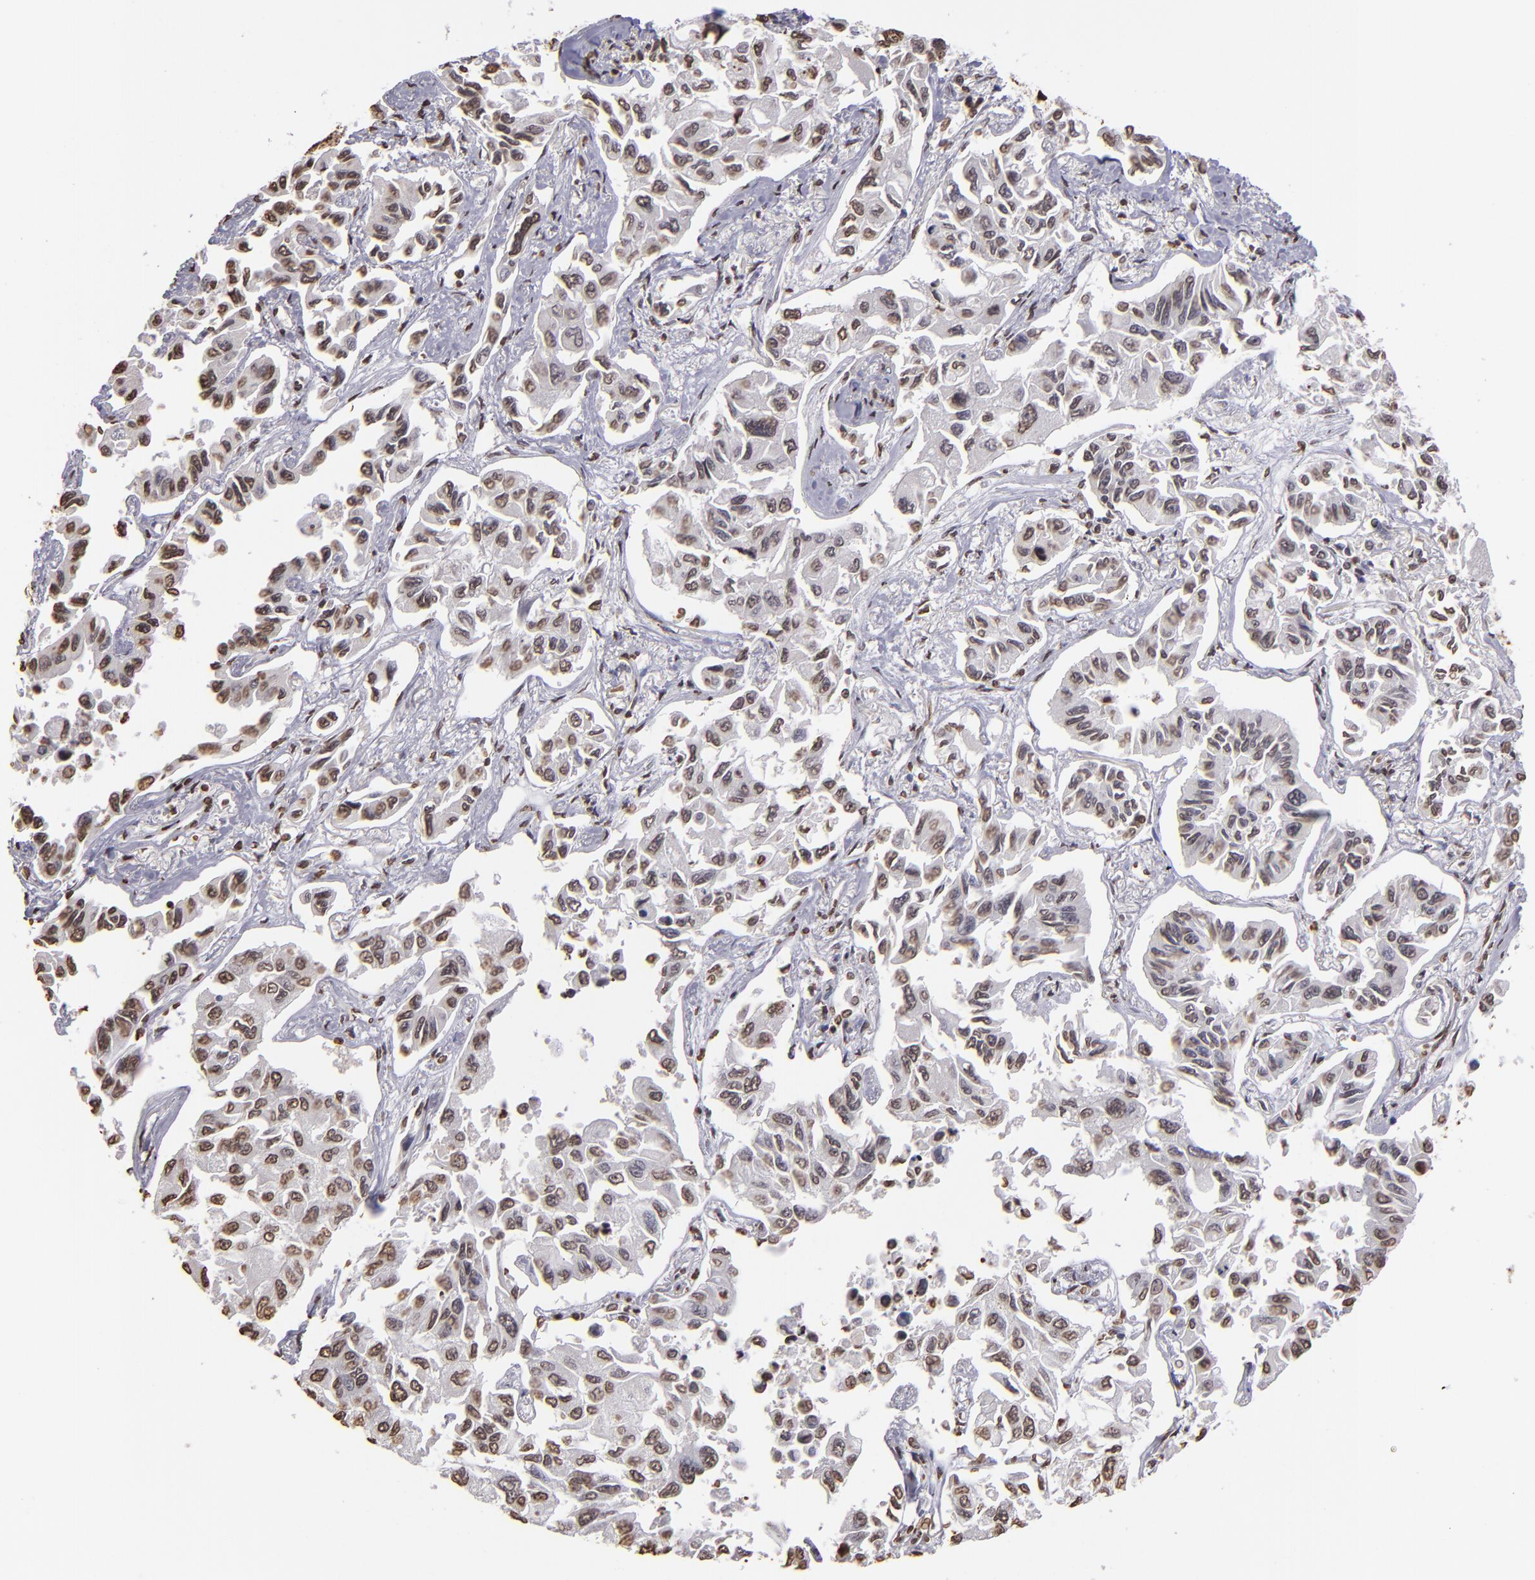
{"staining": {"intensity": "weak", "quantity": "25%-75%", "location": "nuclear"}, "tissue": "lung cancer", "cell_type": "Tumor cells", "image_type": "cancer", "snomed": [{"axis": "morphology", "description": "Adenocarcinoma, NOS"}, {"axis": "topography", "description": "Lung"}], "caption": "There is low levels of weak nuclear expression in tumor cells of lung adenocarcinoma, as demonstrated by immunohistochemical staining (brown color).", "gene": "LBX1", "patient": {"sex": "male", "age": 64}}